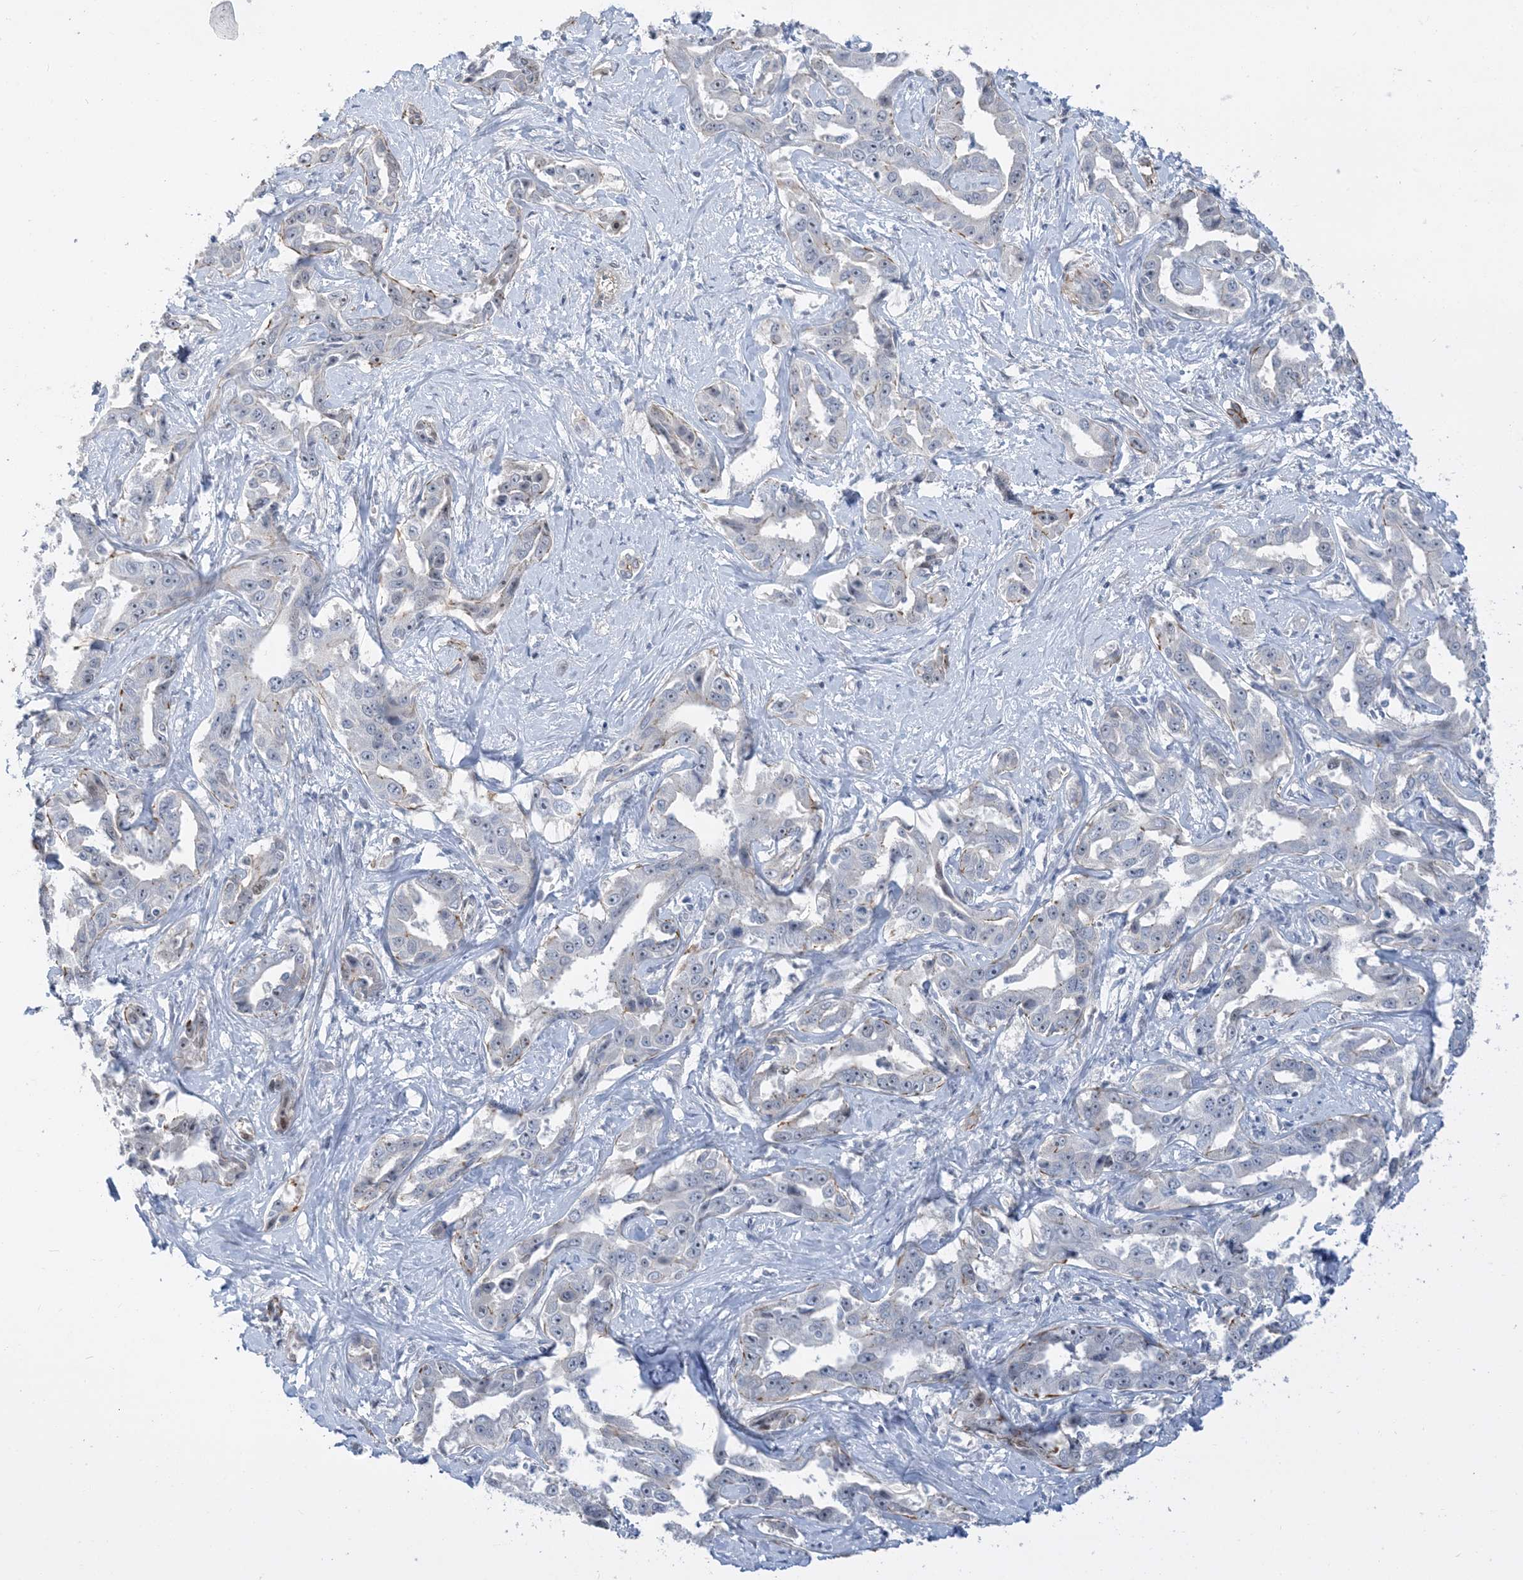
{"staining": {"intensity": "negative", "quantity": "none", "location": "none"}, "tissue": "liver cancer", "cell_type": "Tumor cells", "image_type": "cancer", "snomed": [{"axis": "morphology", "description": "Cholangiocarcinoma"}, {"axis": "topography", "description": "Liver"}], "caption": "Immunohistochemistry (IHC) image of neoplastic tissue: human liver cancer (cholangiocarcinoma) stained with DAB (3,3'-diaminobenzidine) reveals no significant protein positivity in tumor cells.", "gene": "IL36B", "patient": {"sex": "male", "age": 59}}